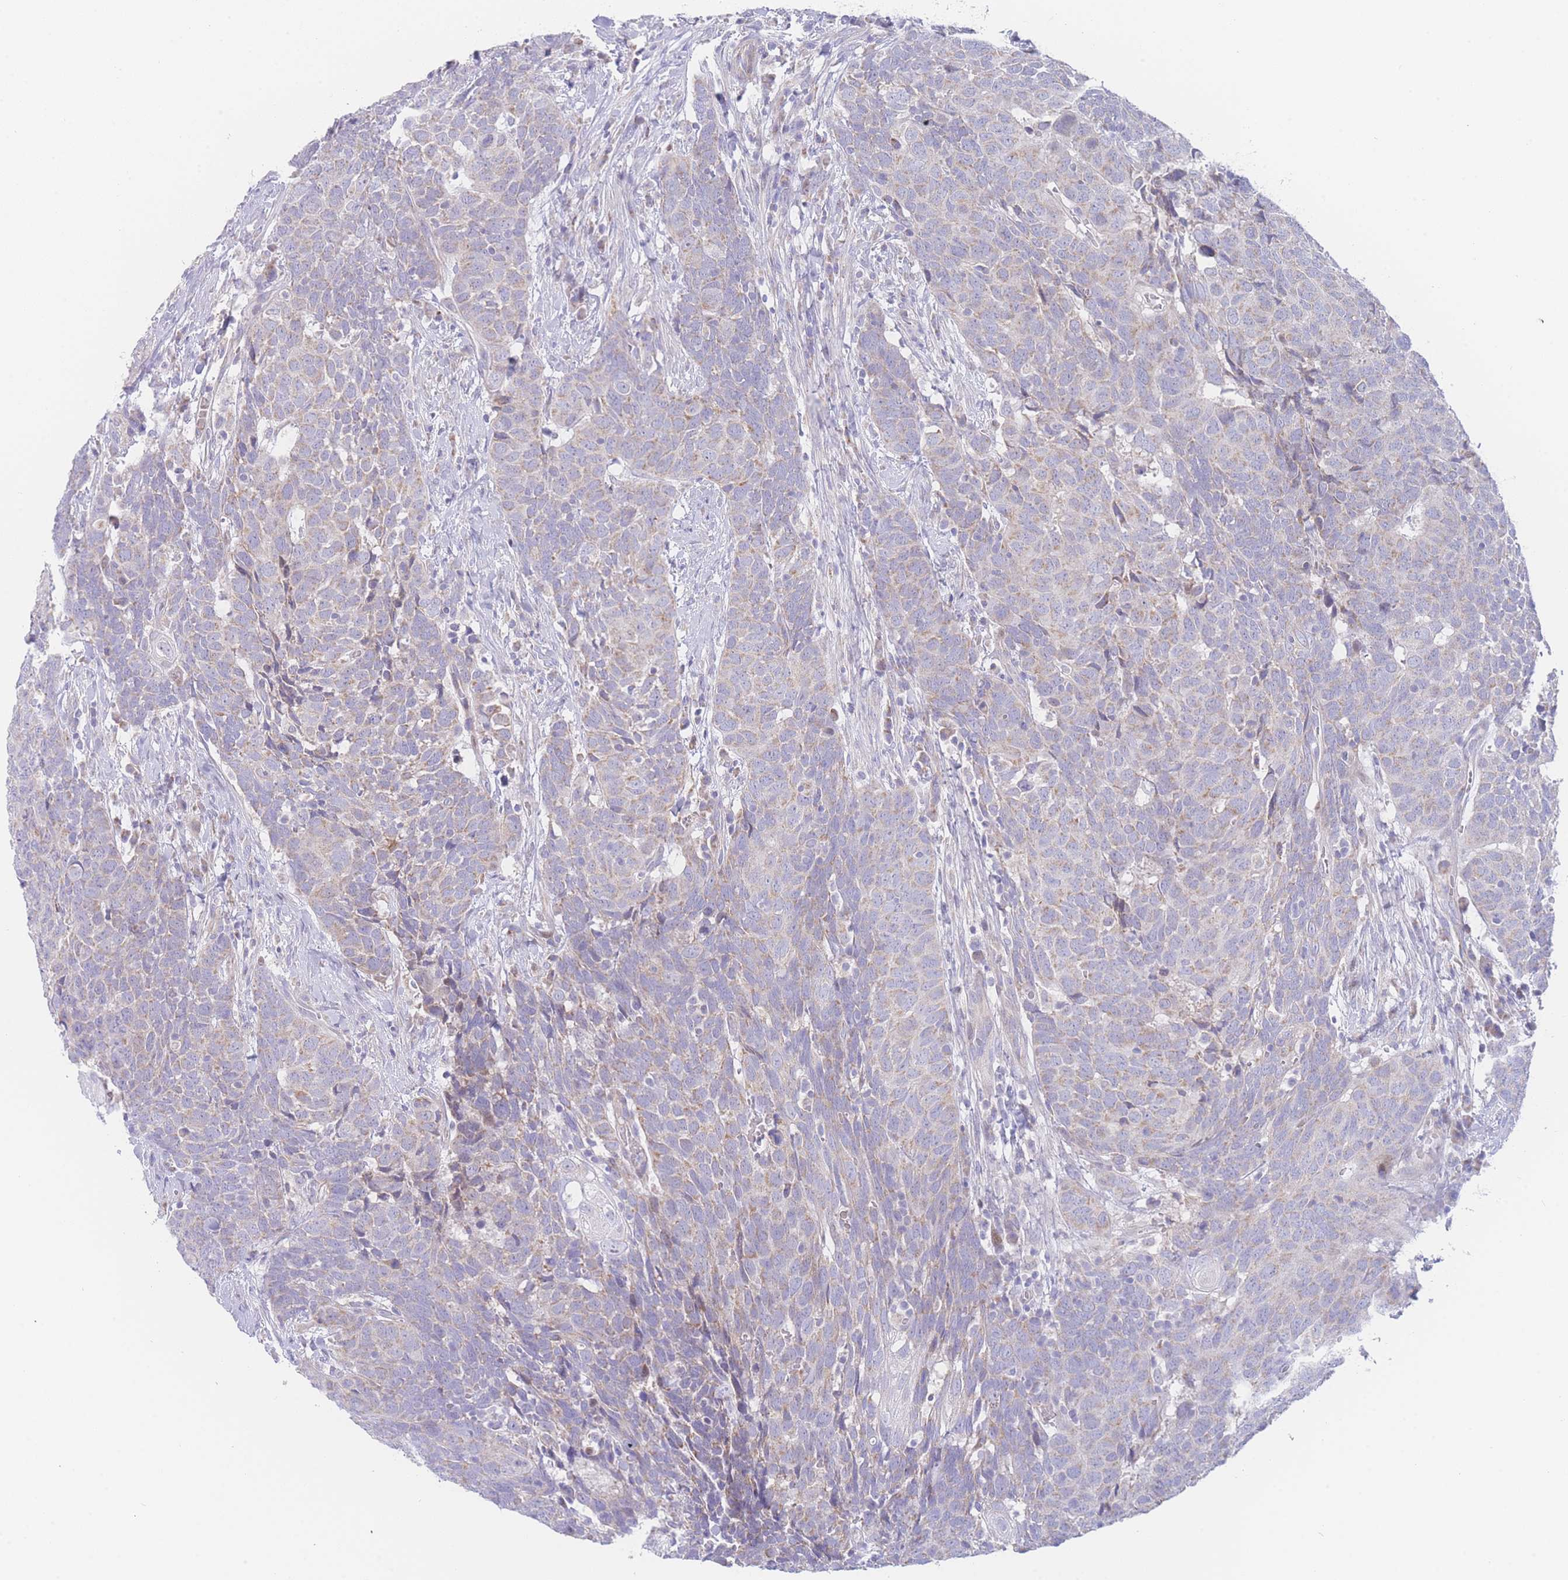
{"staining": {"intensity": "negative", "quantity": "none", "location": "none"}, "tissue": "head and neck cancer", "cell_type": "Tumor cells", "image_type": "cancer", "snomed": [{"axis": "morphology", "description": "Squamous cell carcinoma, NOS"}, {"axis": "topography", "description": "Head-Neck"}], "caption": "Squamous cell carcinoma (head and neck) was stained to show a protein in brown. There is no significant positivity in tumor cells.", "gene": "GPAM", "patient": {"sex": "male", "age": 66}}